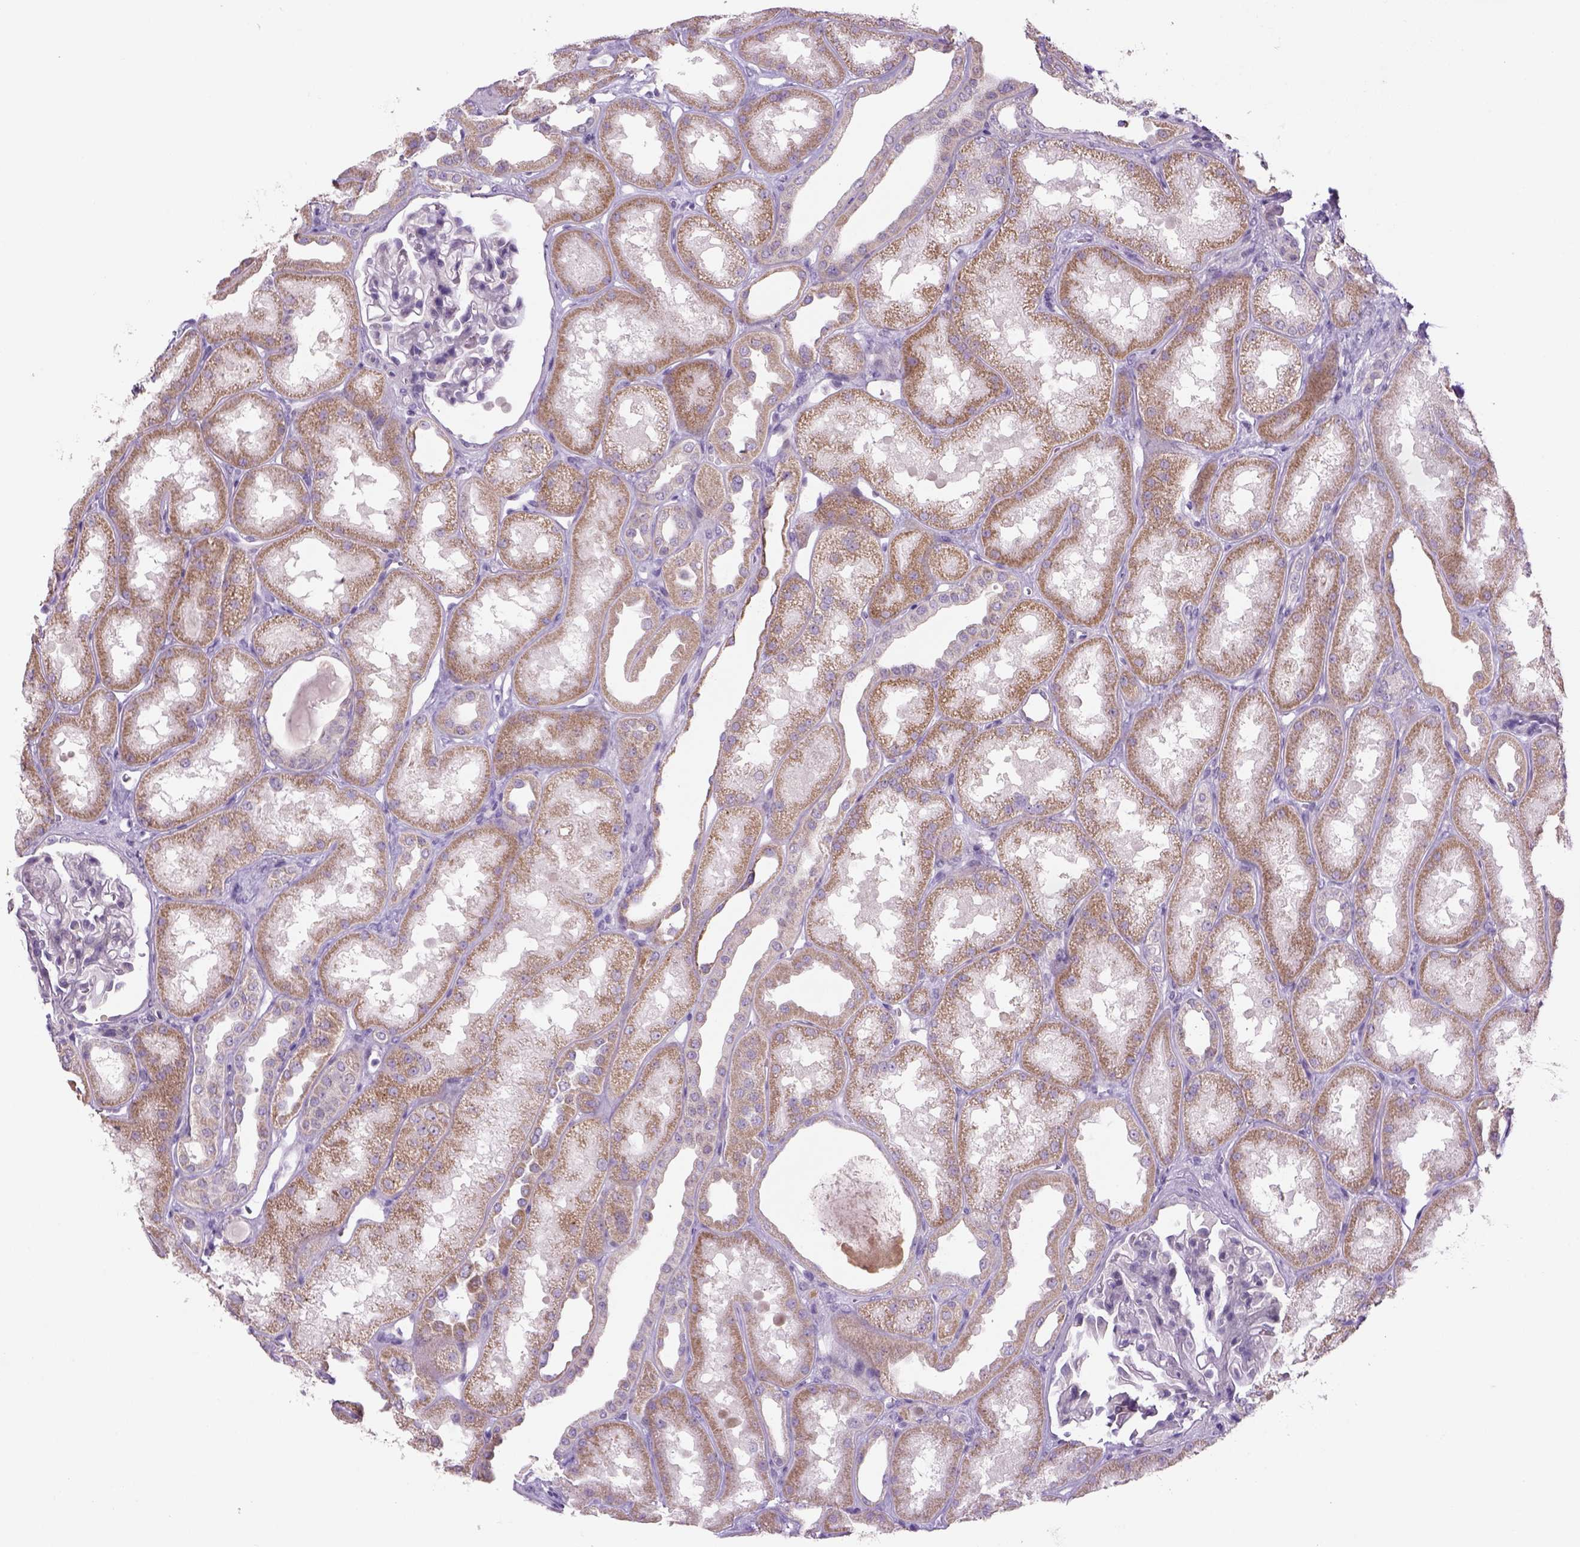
{"staining": {"intensity": "negative", "quantity": "none", "location": "none"}, "tissue": "kidney", "cell_type": "Cells in glomeruli", "image_type": "normal", "snomed": [{"axis": "morphology", "description": "Normal tissue, NOS"}, {"axis": "topography", "description": "Kidney"}], "caption": "IHC image of normal kidney: human kidney stained with DAB shows no significant protein expression in cells in glomeruli. (DAB immunohistochemistry, high magnification).", "gene": "ADGRV1", "patient": {"sex": "male", "age": 61}}